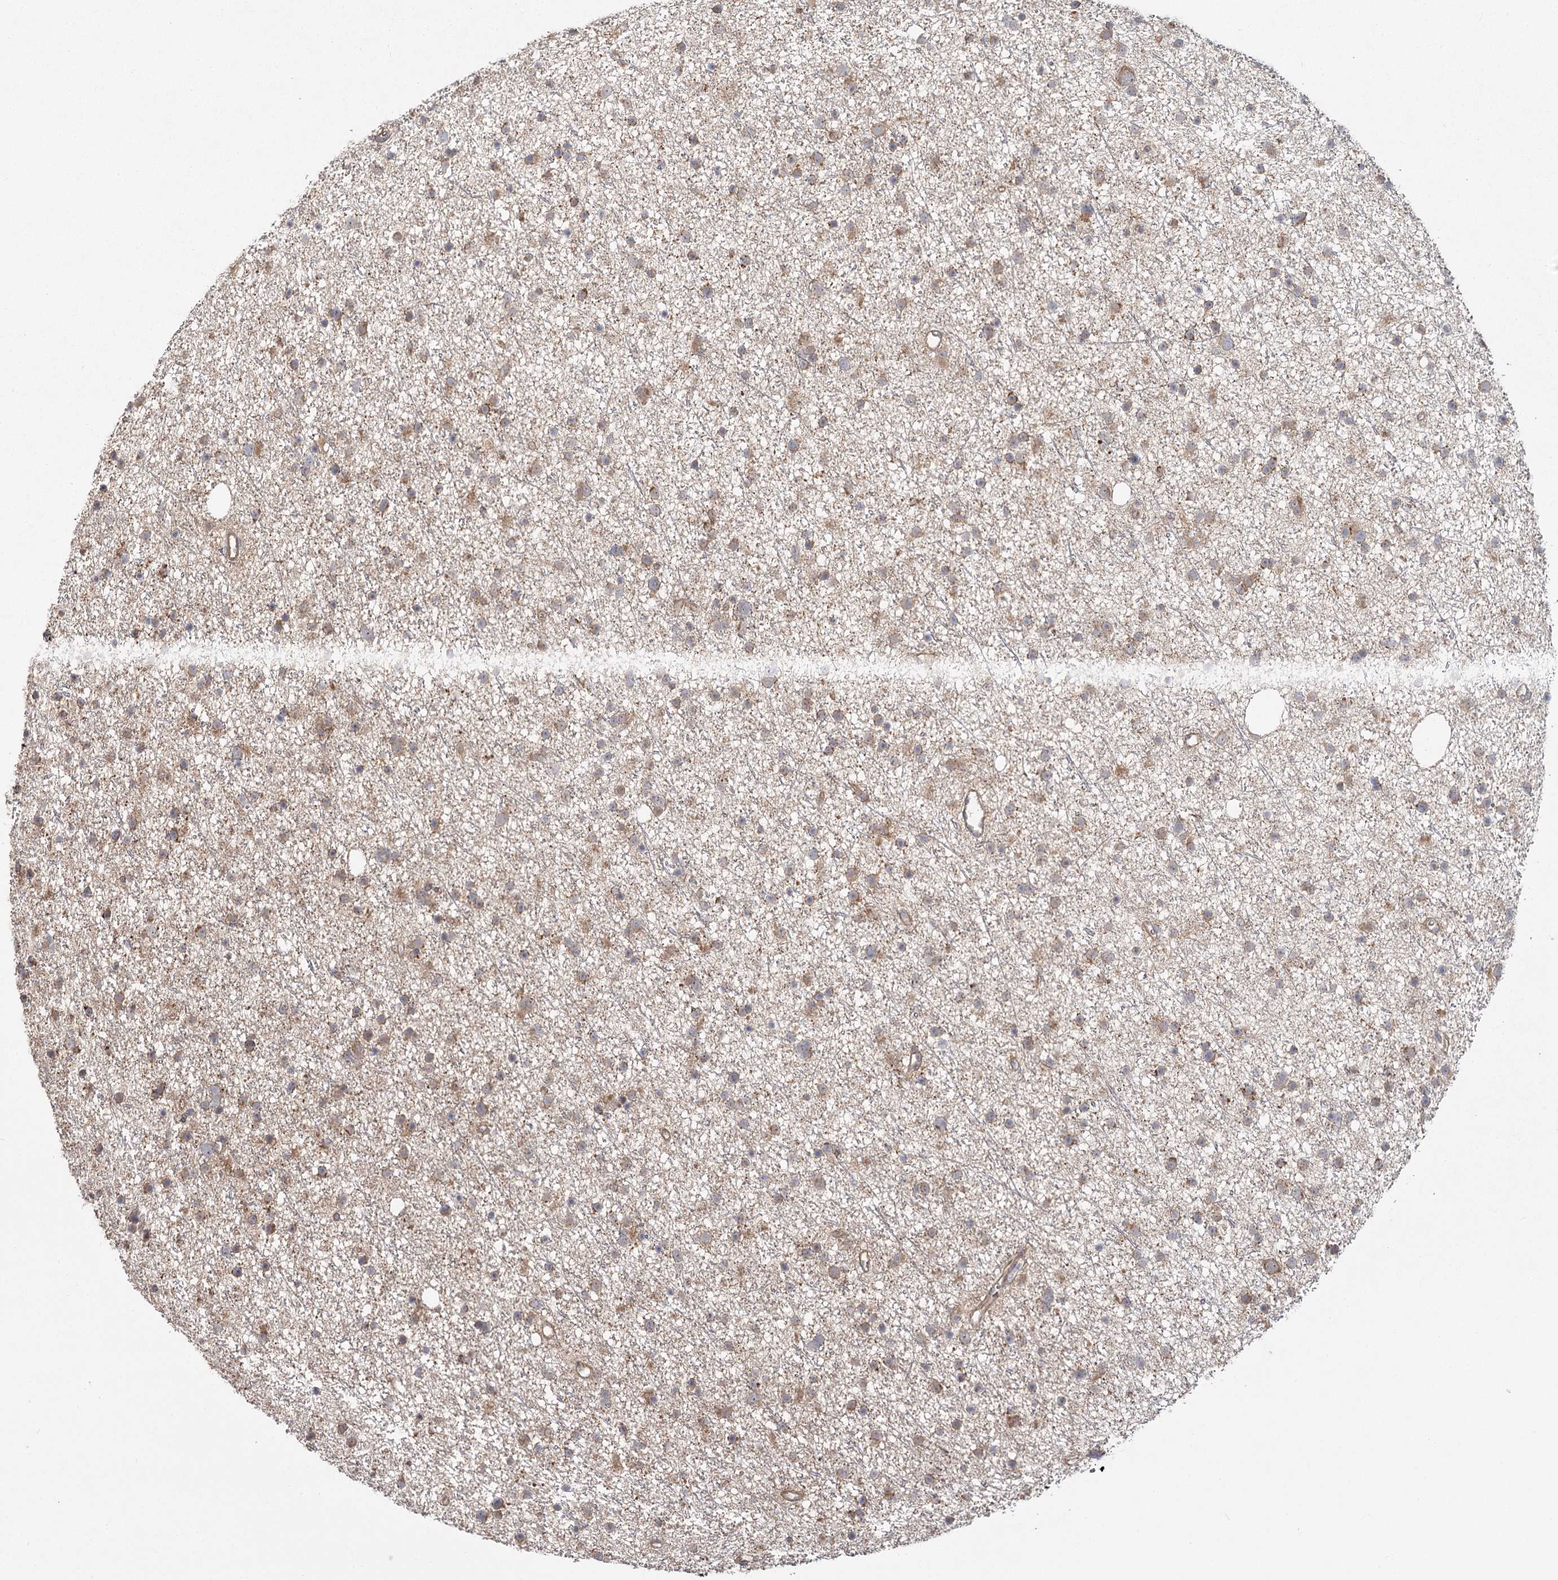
{"staining": {"intensity": "weak", "quantity": ">75%", "location": "cytoplasmic/membranous"}, "tissue": "glioma", "cell_type": "Tumor cells", "image_type": "cancer", "snomed": [{"axis": "morphology", "description": "Glioma, malignant, Low grade"}, {"axis": "topography", "description": "Cerebral cortex"}], "caption": "Glioma stained with a brown dye displays weak cytoplasmic/membranous positive expression in about >75% of tumor cells.", "gene": "TBC1D9B", "patient": {"sex": "female", "age": 39}}